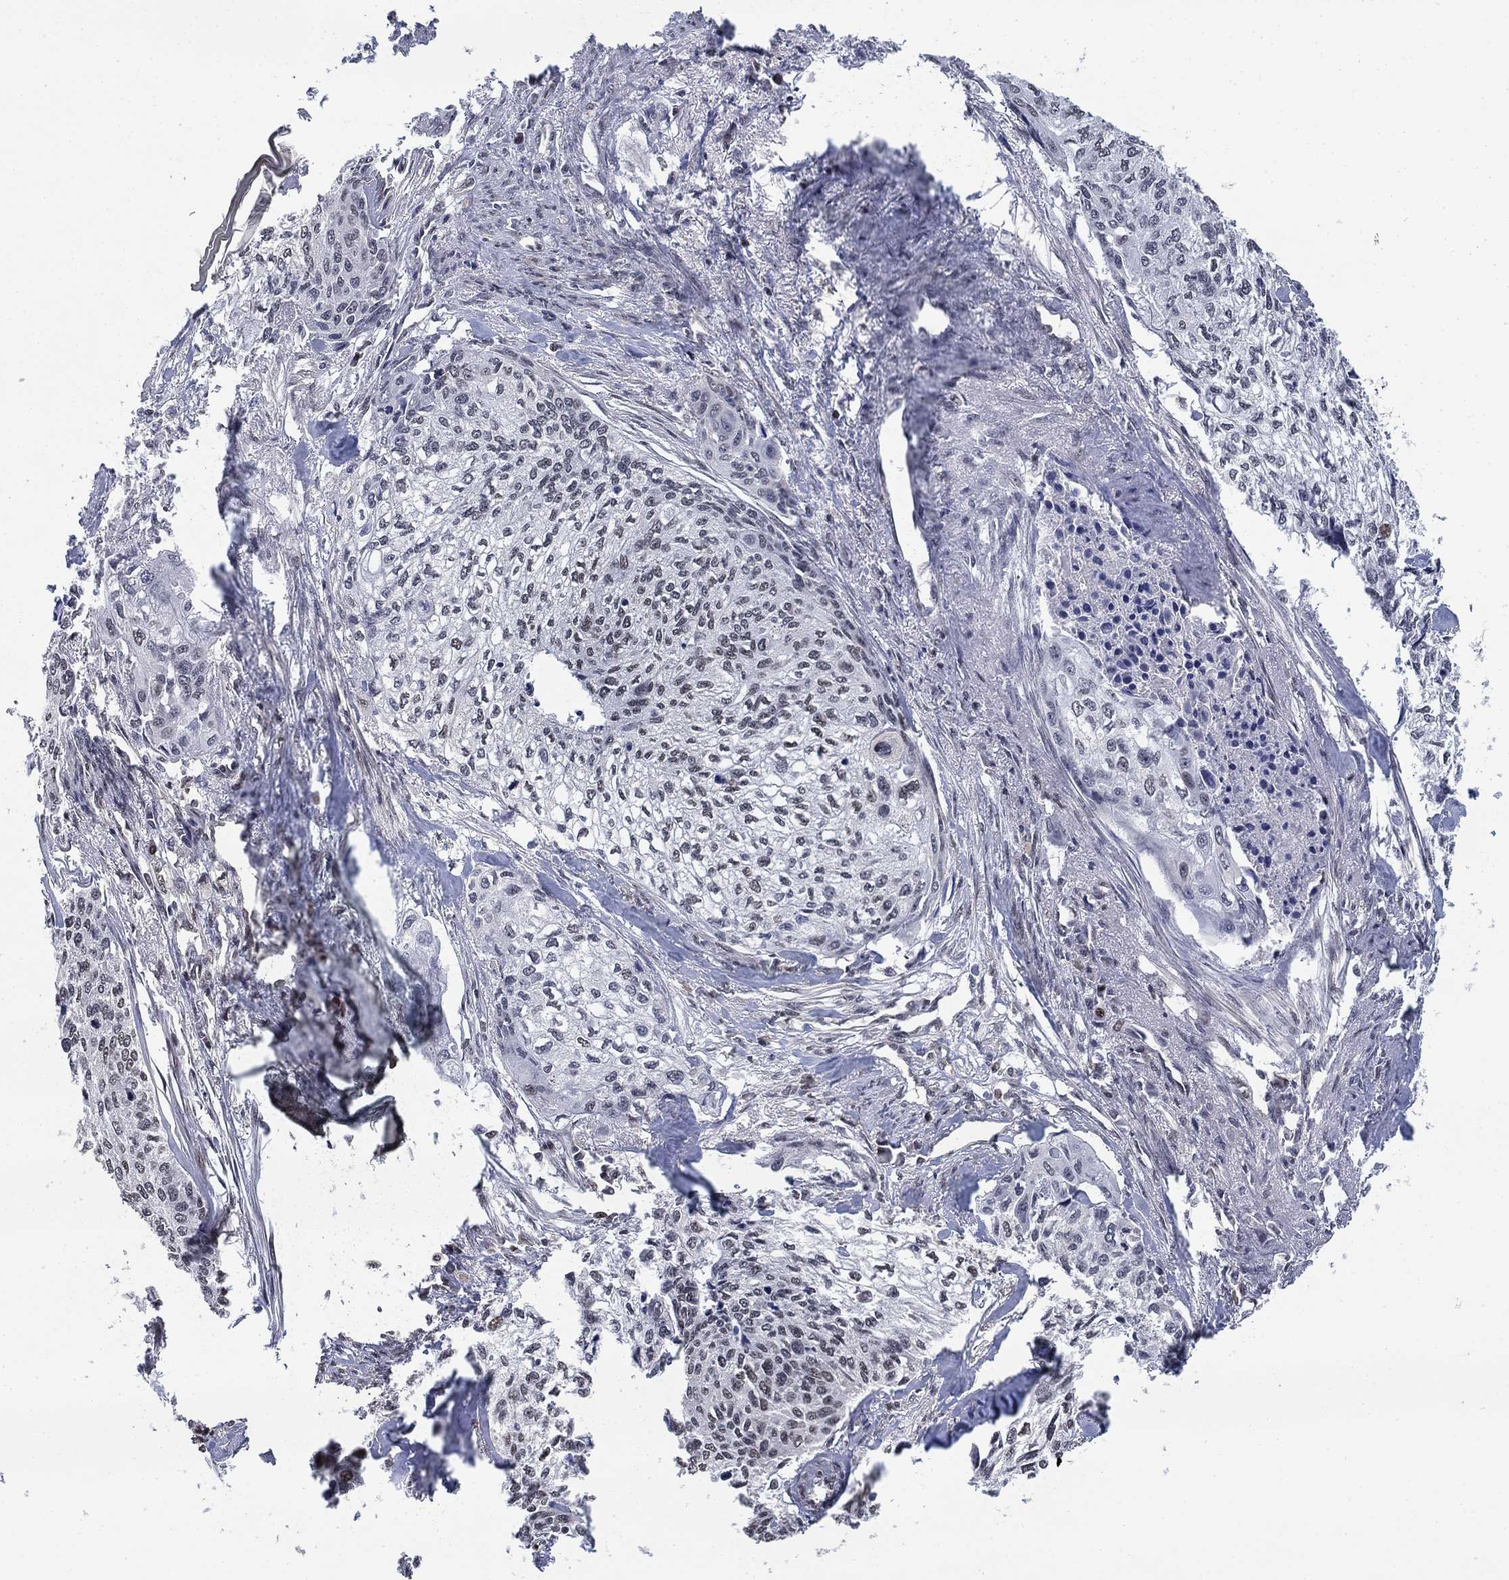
{"staining": {"intensity": "negative", "quantity": "none", "location": "none"}, "tissue": "cervical cancer", "cell_type": "Tumor cells", "image_type": "cancer", "snomed": [{"axis": "morphology", "description": "Squamous cell carcinoma, NOS"}, {"axis": "topography", "description": "Cervix"}], "caption": "Tumor cells are negative for brown protein staining in cervical cancer (squamous cell carcinoma).", "gene": "ZSCAN30", "patient": {"sex": "female", "age": 58}}